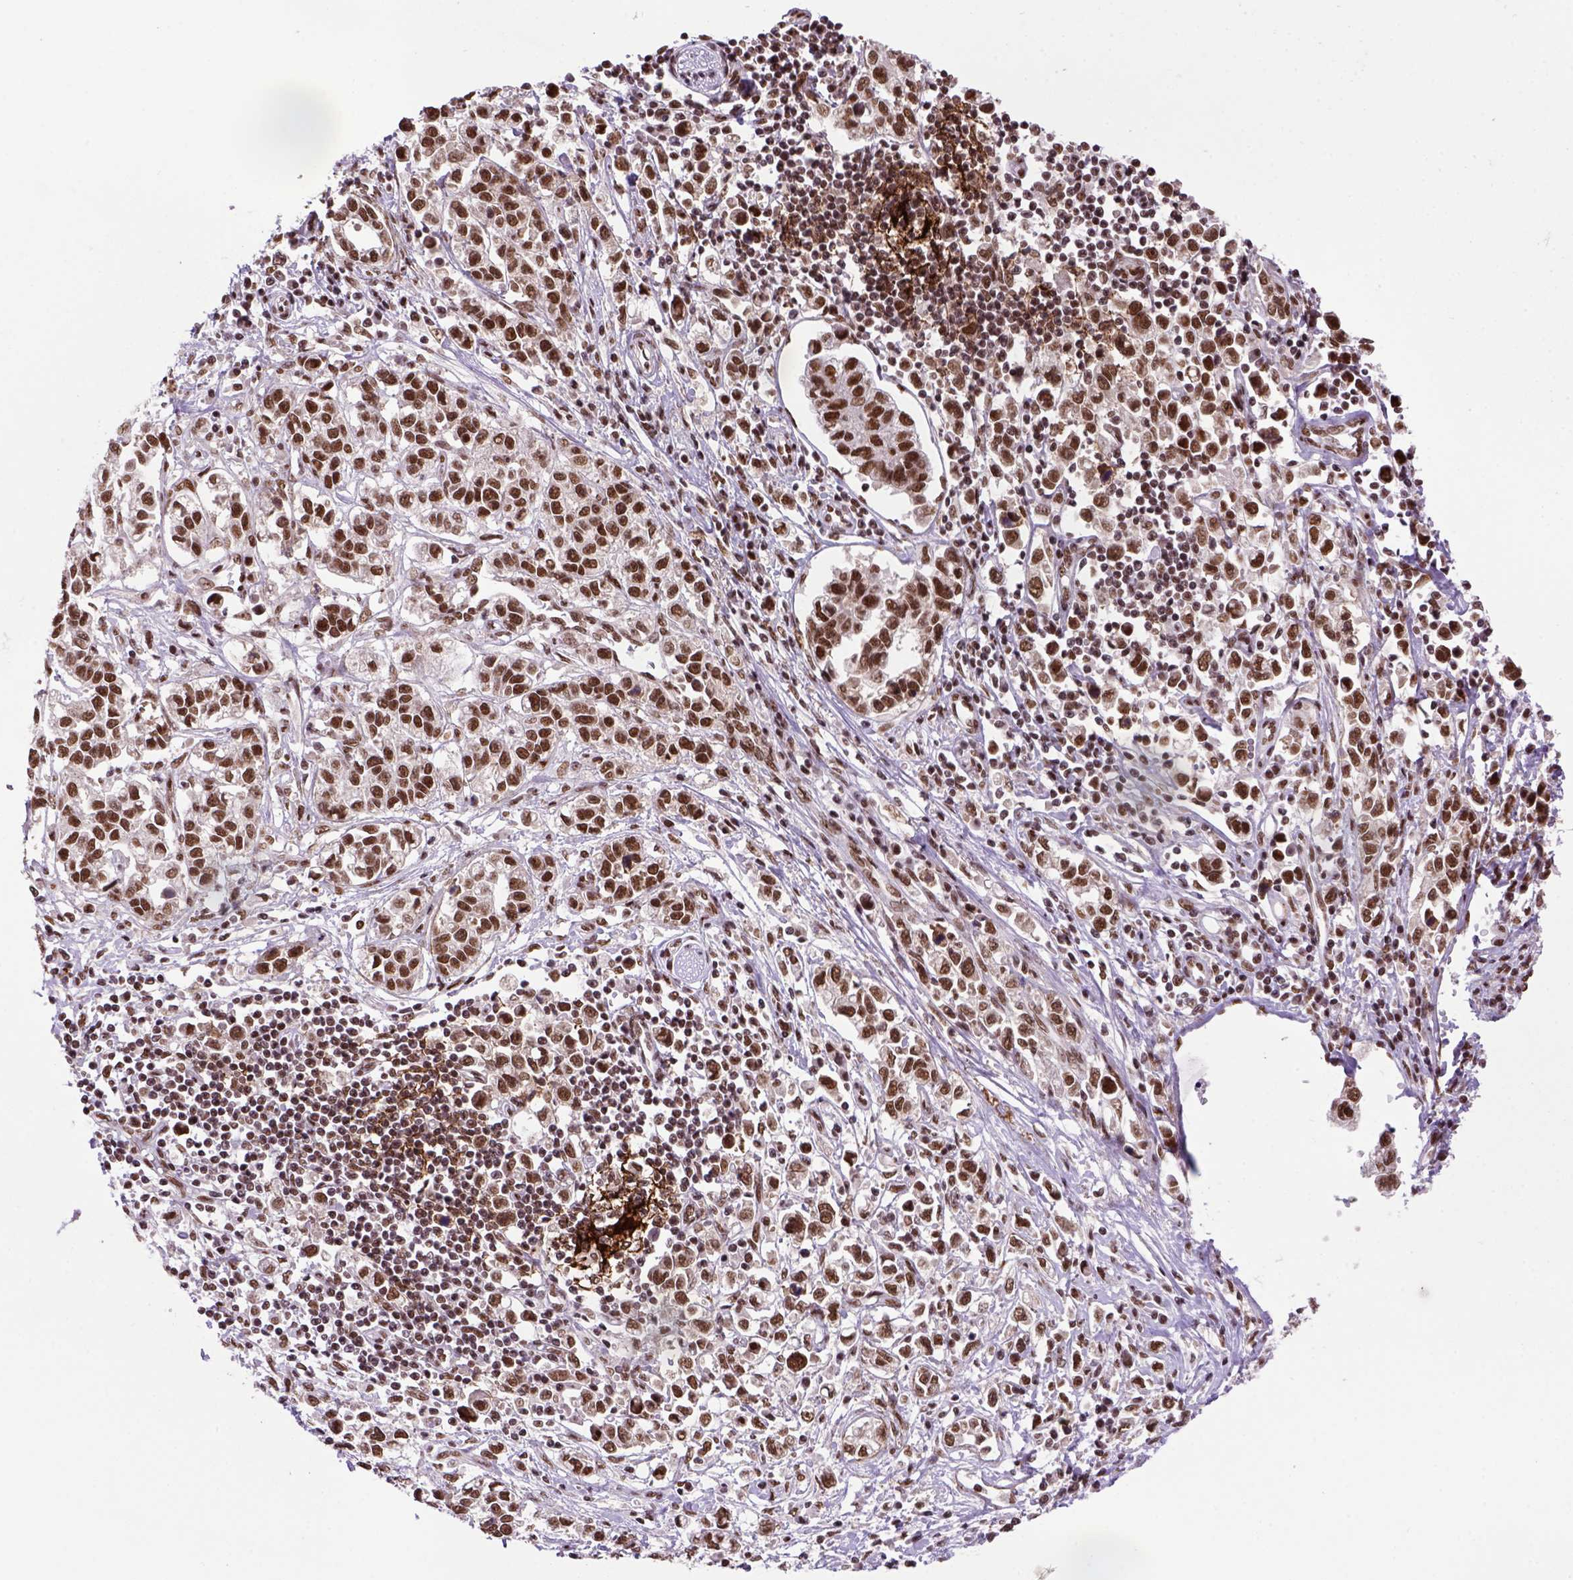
{"staining": {"intensity": "strong", "quantity": ">75%", "location": "nuclear"}, "tissue": "stomach cancer", "cell_type": "Tumor cells", "image_type": "cancer", "snomed": [{"axis": "morphology", "description": "Adenocarcinoma, NOS"}, {"axis": "topography", "description": "Stomach"}], "caption": "A high amount of strong nuclear positivity is appreciated in approximately >75% of tumor cells in adenocarcinoma (stomach) tissue. Nuclei are stained in blue.", "gene": "NSMCE2", "patient": {"sex": "male", "age": 93}}